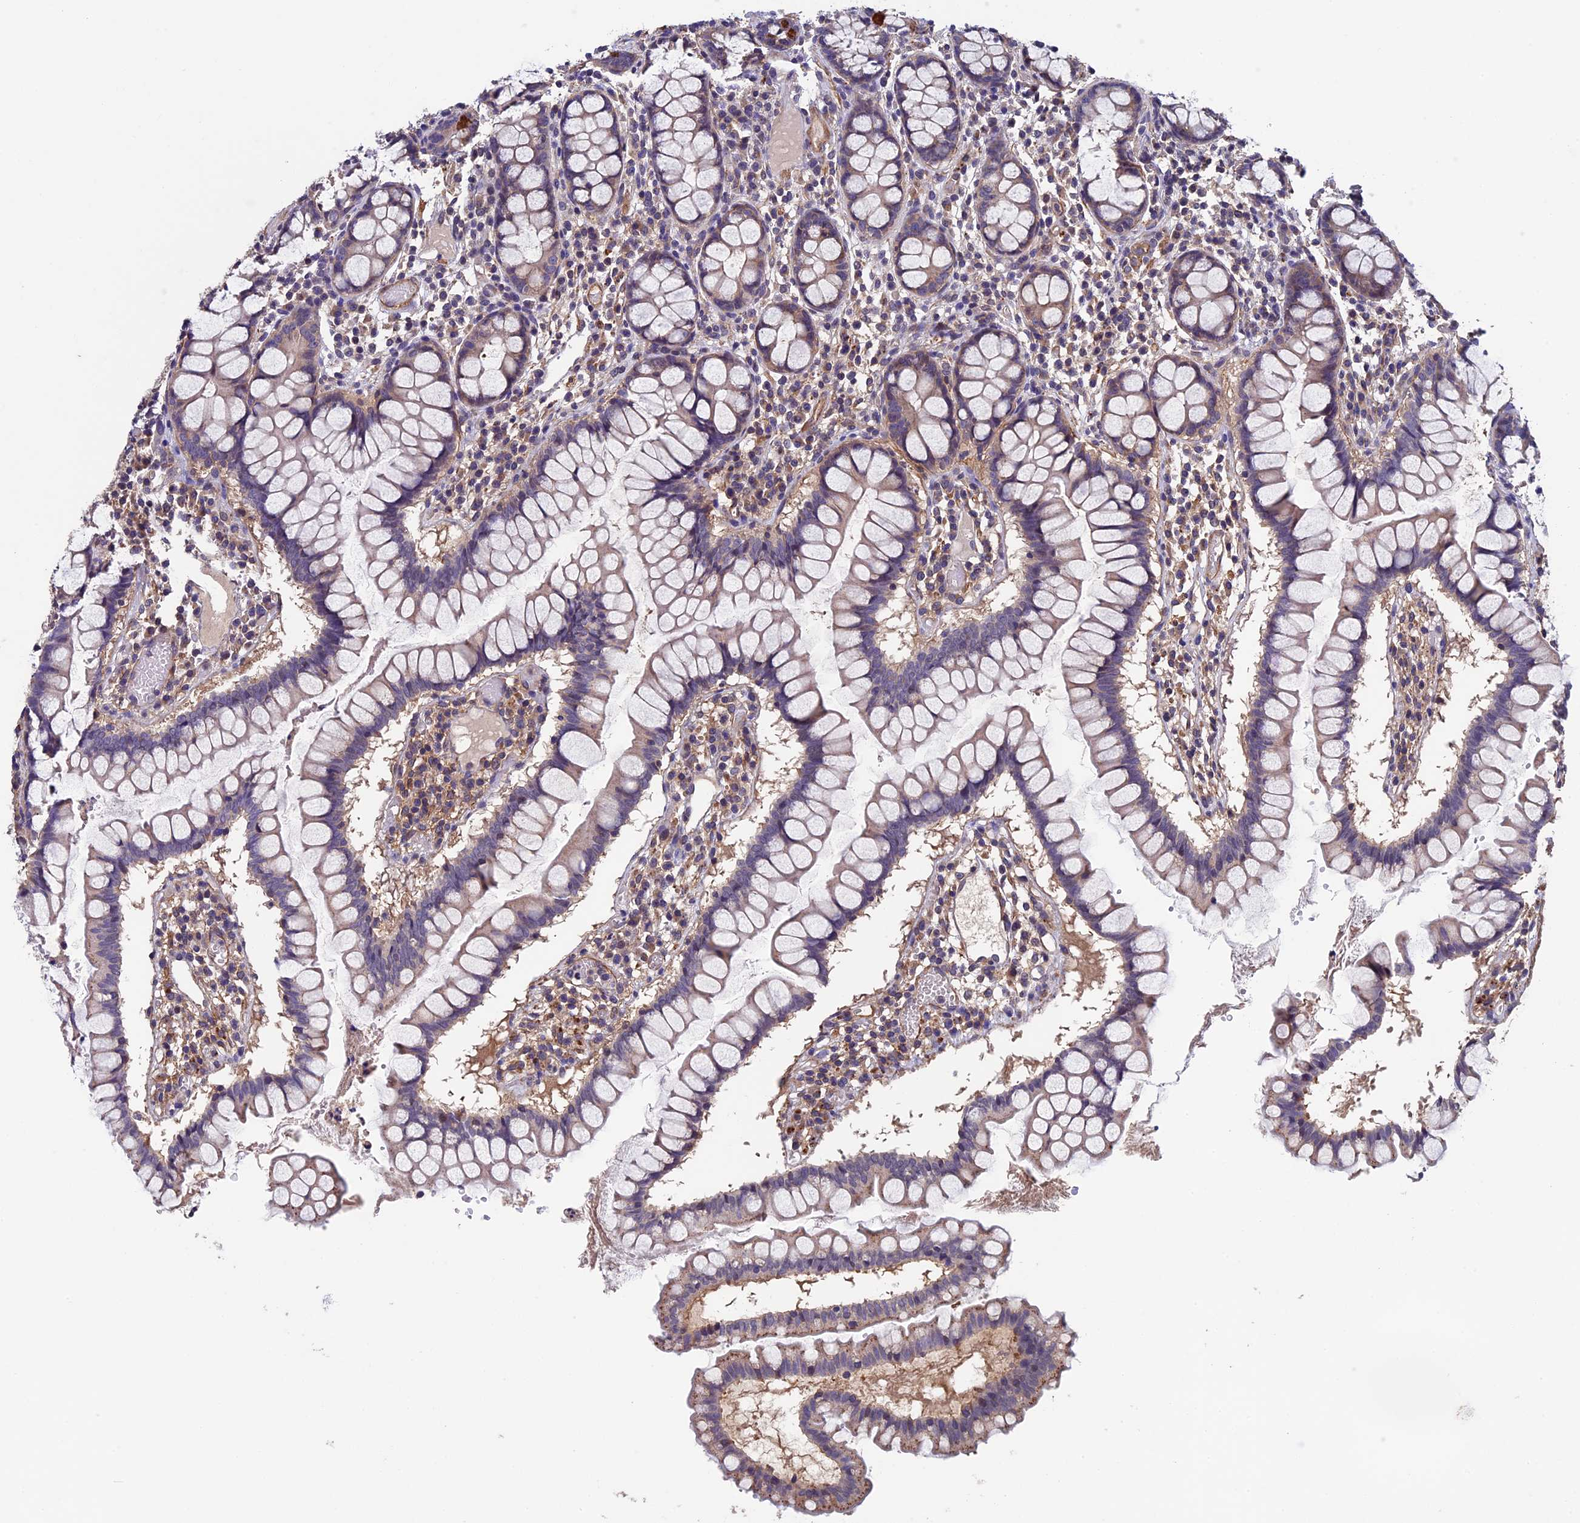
{"staining": {"intensity": "moderate", "quantity": ">75%", "location": "cytoplasmic/membranous"}, "tissue": "colon", "cell_type": "Endothelial cells", "image_type": "normal", "snomed": [{"axis": "morphology", "description": "Normal tissue, NOS"}, {"axis": "morphology", "description": "Adenocarcinoma, NOS"}, {"axis": "topography", "description": "Colon"}], "caption": "An immunohistochemistry photomicrograph of normal tissue is shown. Protein staining in brown labels moderate cytoplasmic/membranous positivity in colon within endothelial cells. (brown staining indicates protein expression, while blue staining denotes nuclei).", "gene": "SLC9A5", "patient": {"sex": "female", "age": 55}}